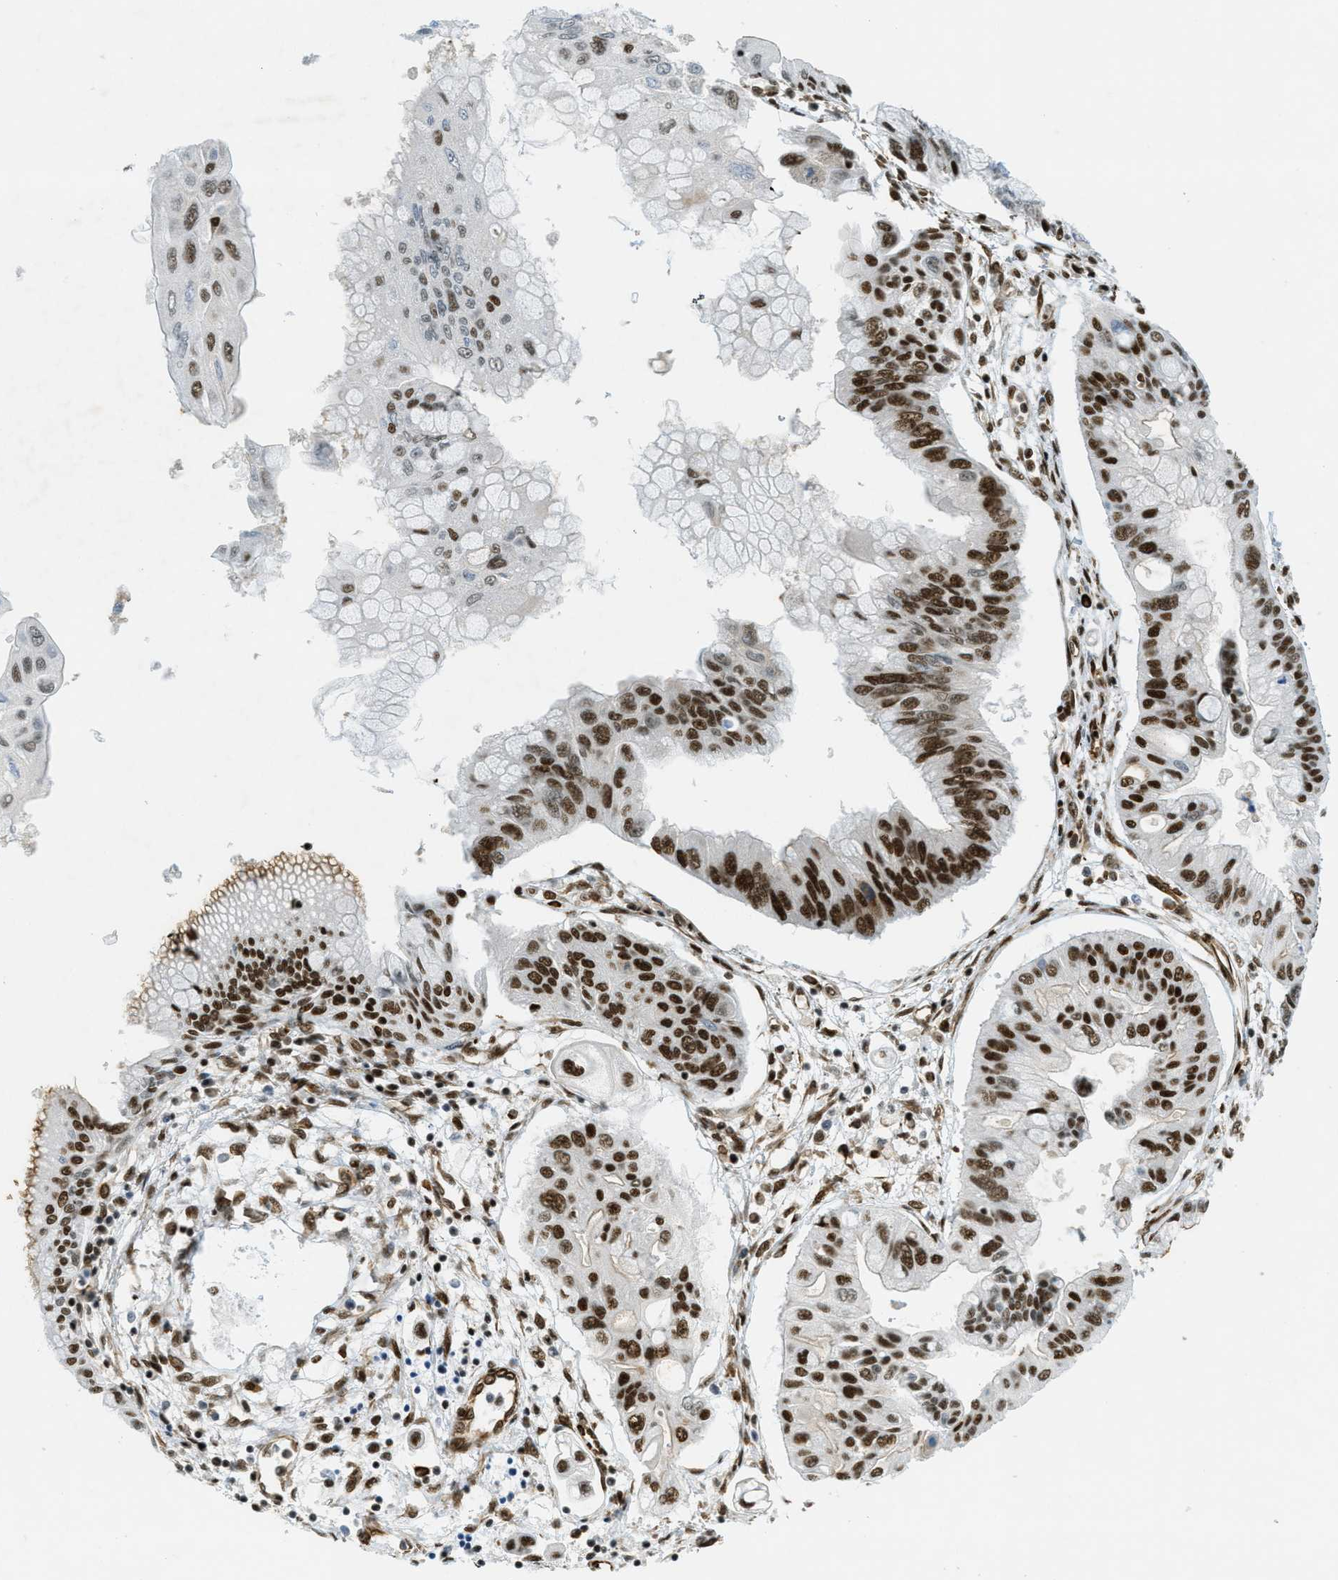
{"staining": {"intensity": "strong", "quantity": ">75%", "location": "nuclear"}, "tissue": "pancreatic cancer", "cell_type": "Tumor cells", "image_type": "cancer", "snomed": [{"axis": "morphology", "description": "Adenocarcinoma, NOS"}, {"axis": "topography", "description": "Pancreas"}], "caption": "A brown stain shows strong nuclear expression of a protein in human adenocarcinoma (pancreatic) tumor cells. (DAB (3,3'-diaminobenzidine) IHC, brown staining for protein, blue staining for nuclei).", "gene": "ZFR", "patient": {"sex": "female", "age": 77}}